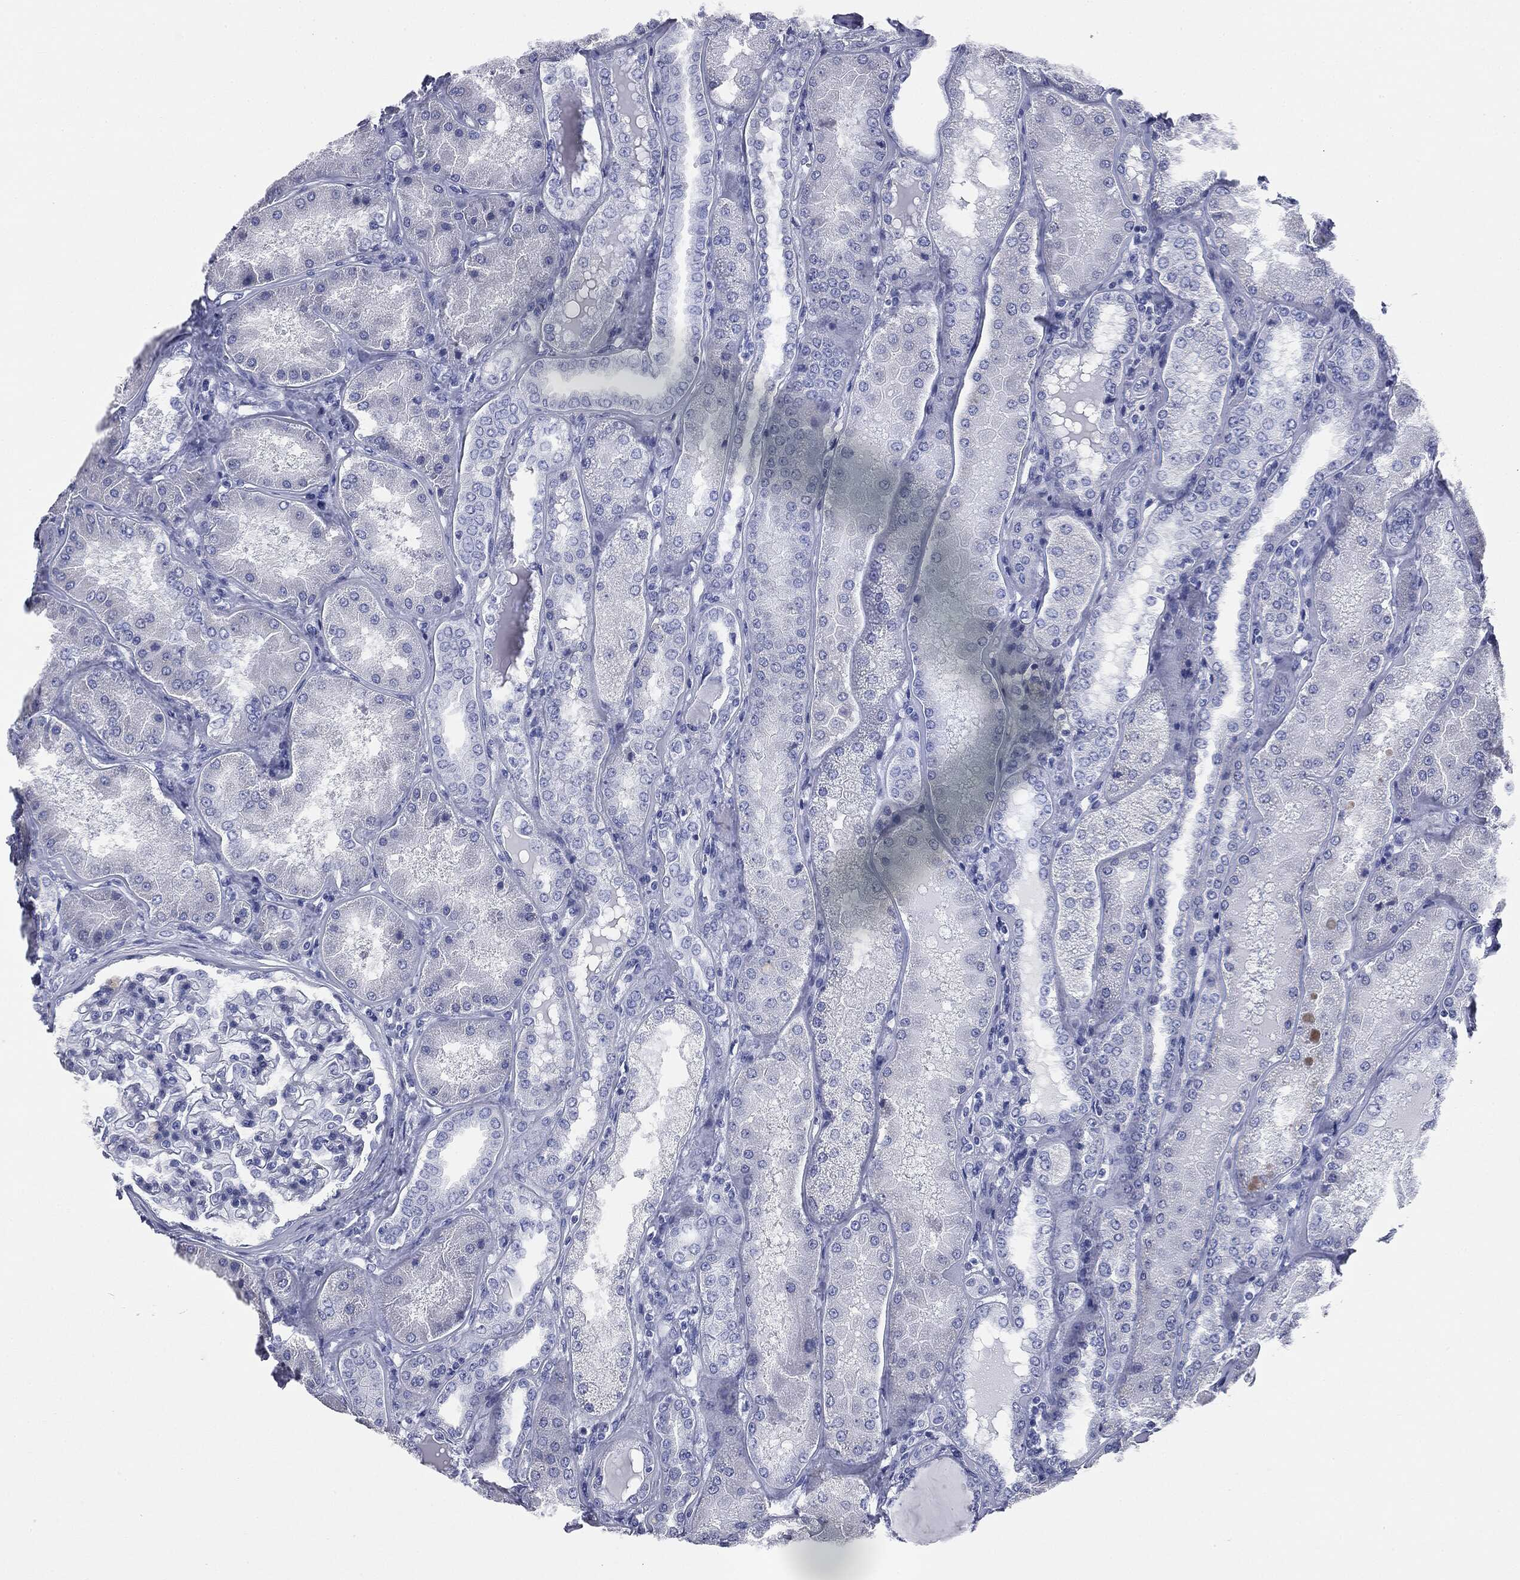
{"staining": {"intensity": "negative", "quantity": "none", "location": "none"}, "tissue": "kidney", "cell_type": "Cells in glomeruli", "image_type": "normal", "snomed": [{"axis": "morphology", "description": "Normal tissue, NOS"}, {"axis": "topography", "description": "Kidney"}], "caption": "Immunohistochemistry (IHC) of normal kidney exhibits no expression in cells in glomeruli. Brightfield microscopy of immunohistochemistry (IHC) stained with DAB (brown) and hematoxylin (blue), captured at high magnification.", "gene": "ATP2A1", "patient": {"sex": "female", "age": 56}}